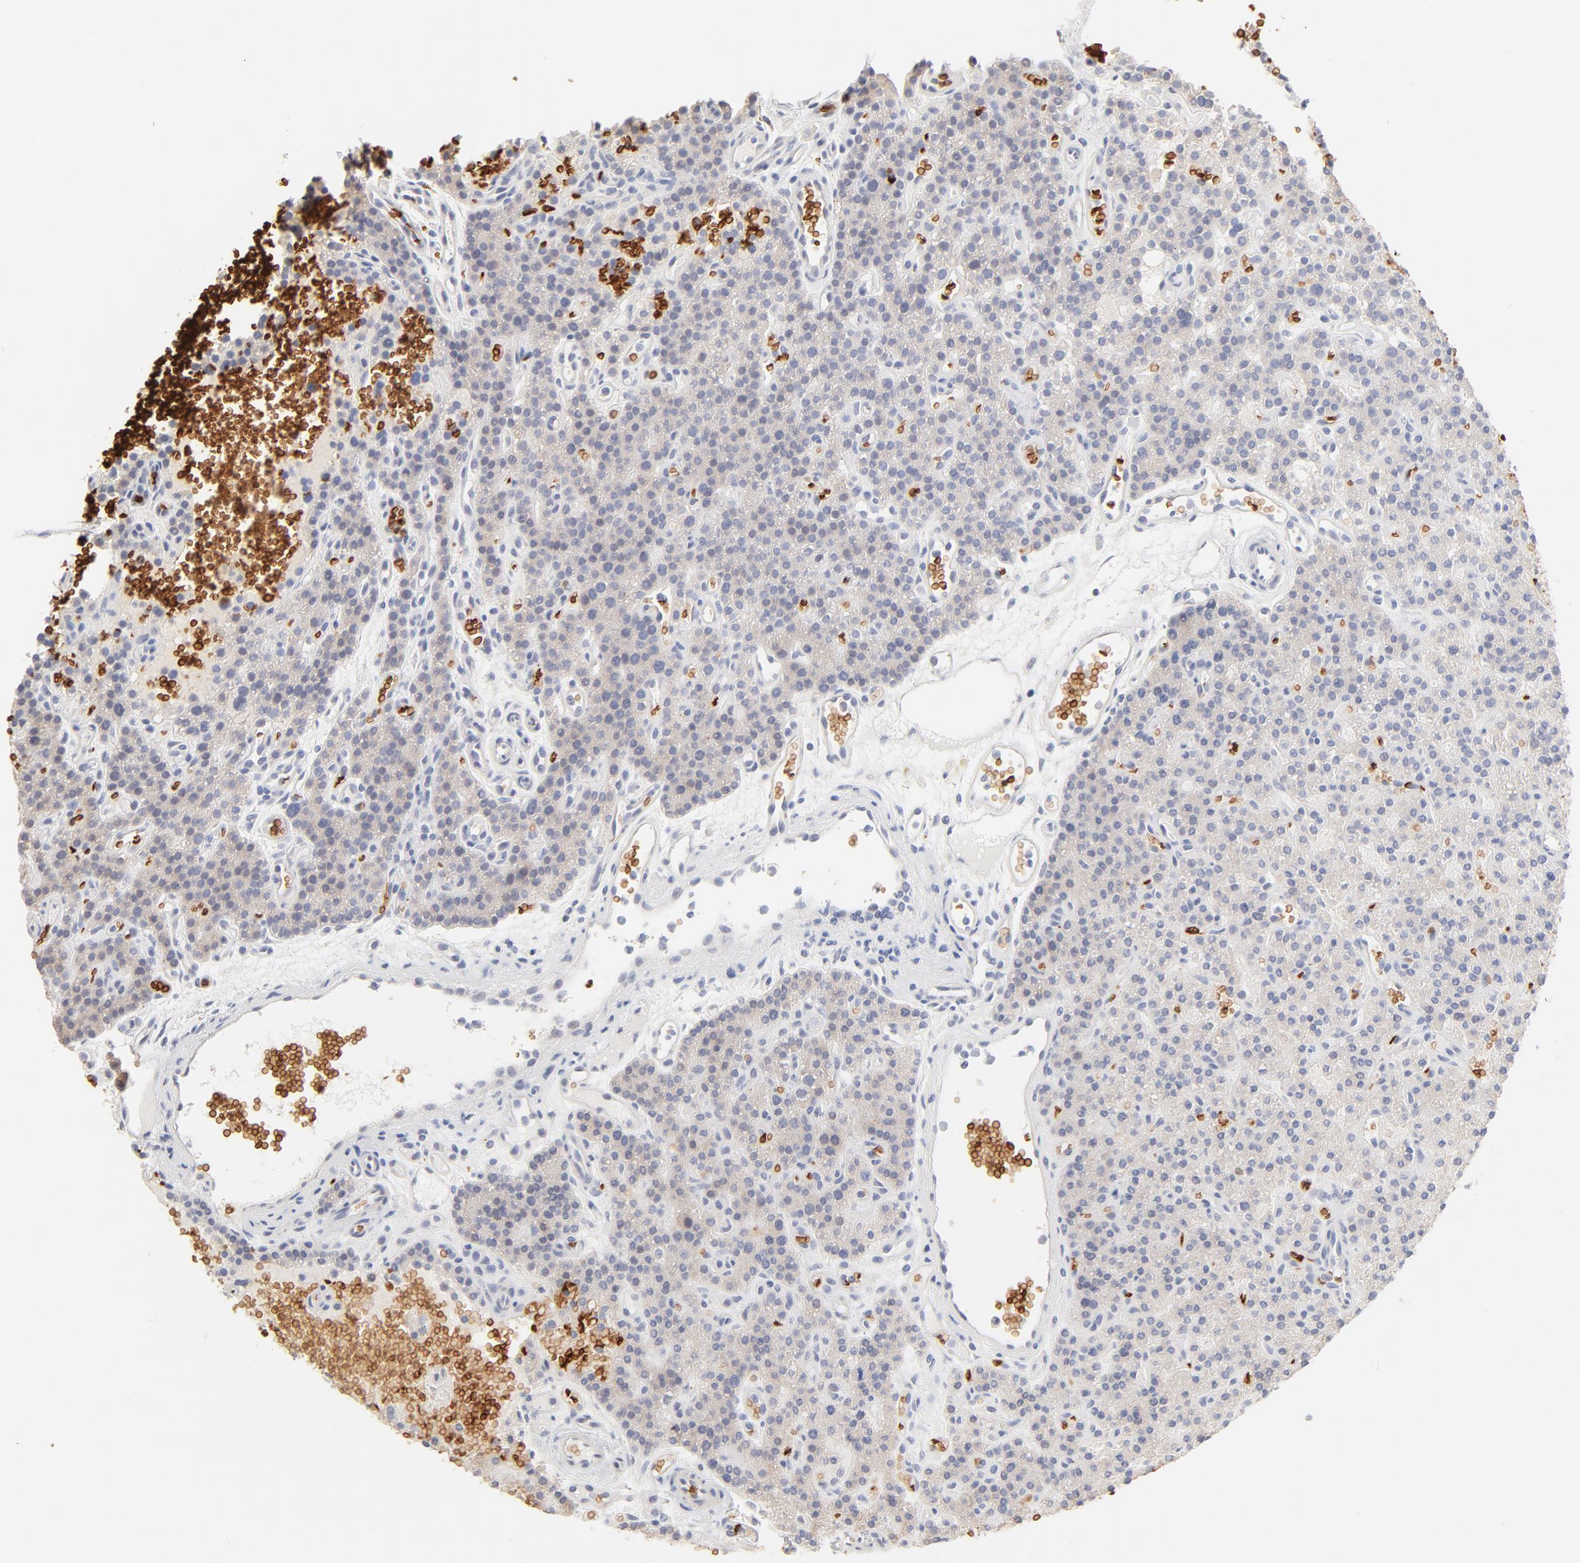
{"staining": {"intensity": "negative", "quantity": "none", "location": "none"}, "tissue": "parathyroid gland", "cell_type": "Glandular cells", "image_type": "normal", "snomed": [{"axis": "morphology", "description": "Normal tissue, NOS"}, {"axis": "topography", "description": "Parathyroid gland"}], "caption": "An IHC histopathology image of benign parathyroid gland is shown. There is no staining in glandular cells of parathyroid gland. (DAB (3,3'-diaminobenzidine) immunohistochemistry (IHC), high magnification).", "gene": "SPTB", "patient": {"sex": "male", "age": 25}}